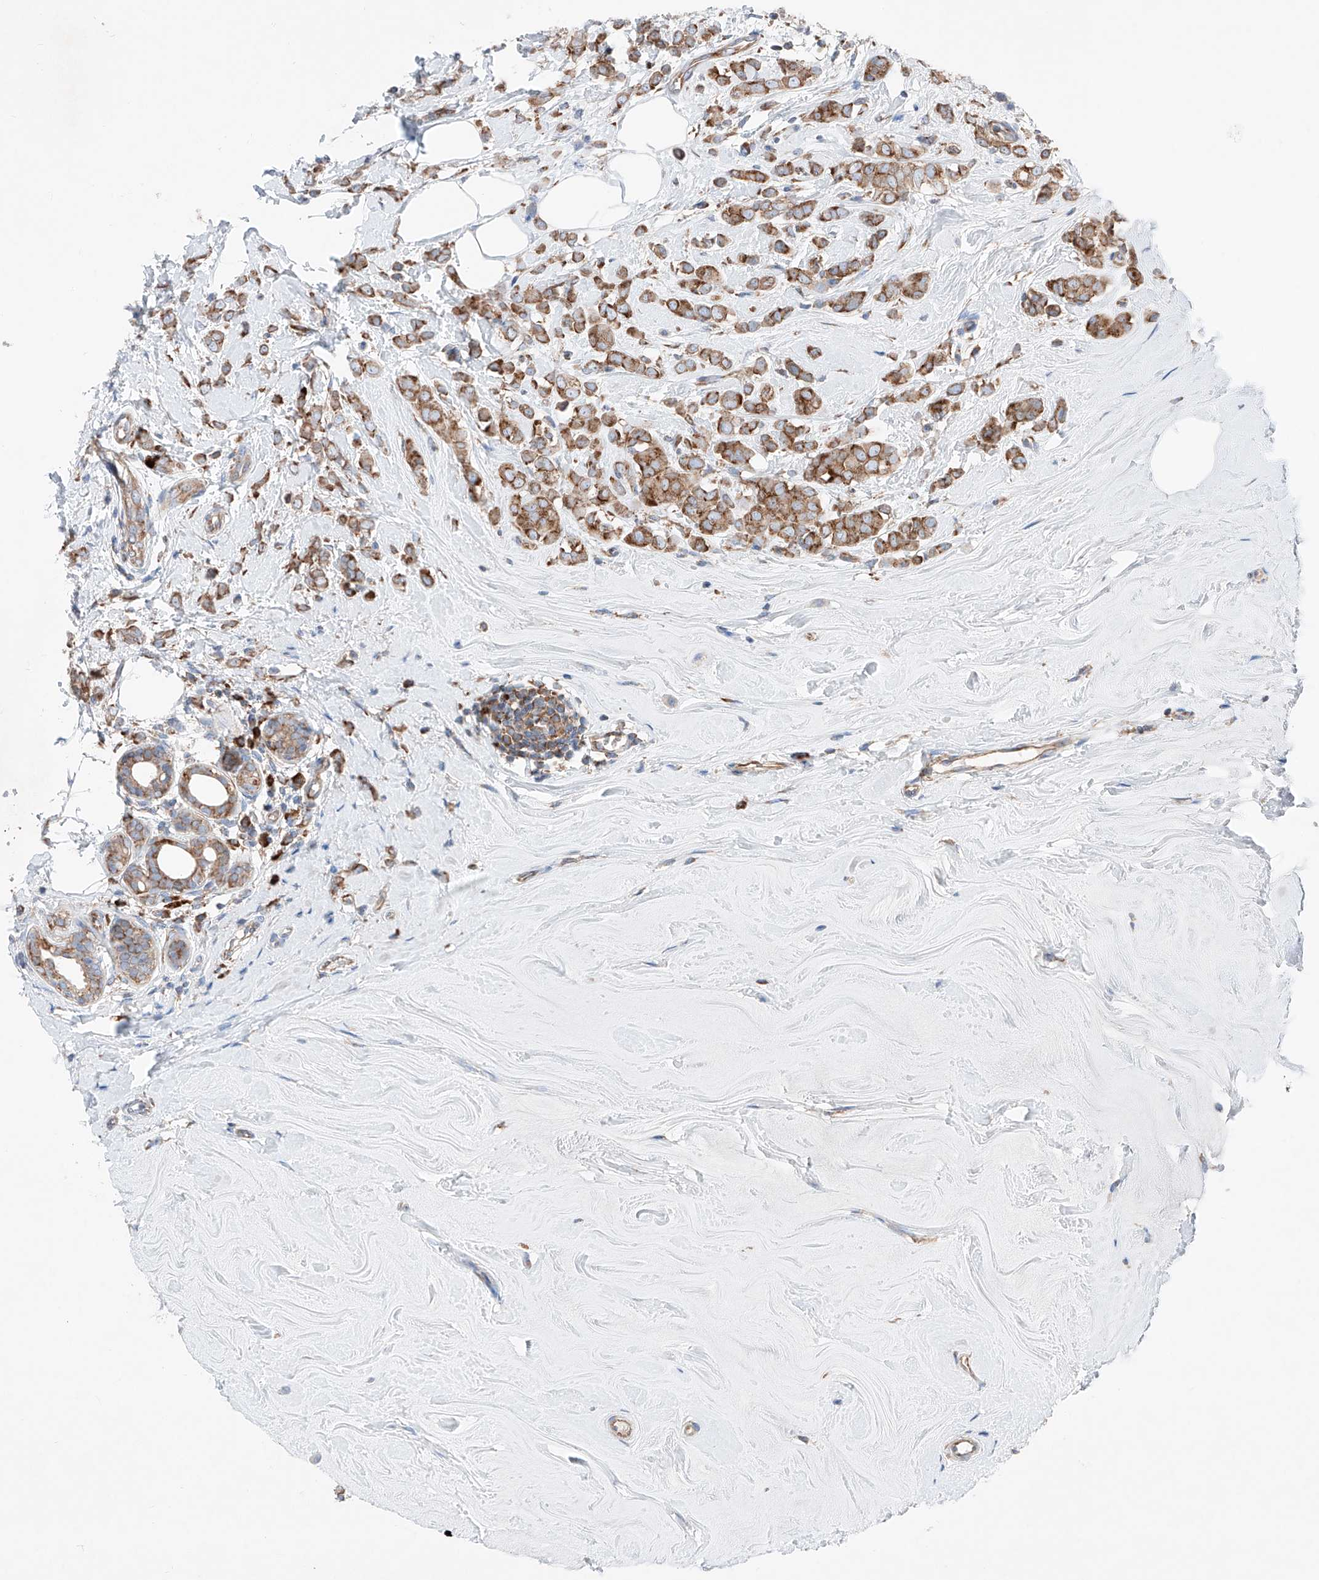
{"staining": {"intensity": "moderate", "quantity": ">75%", "location": "cytoplasmic/membranous"}, "tissue": "breast cancer", "cell_type": "Tumor cells", "image_type": "cancer", "snomed": [{"axis": "morphology", "description": "Lobular carcinoma"}, {"axis": "topography", "description": "Breast"}], "caption": "An image of breast cancer stained for a protein shows moderate cytoplasmic/membranous brown staining in tumor cells.", "gene": "CRELD1", "patient": {"sex": "female", "age": 47}}